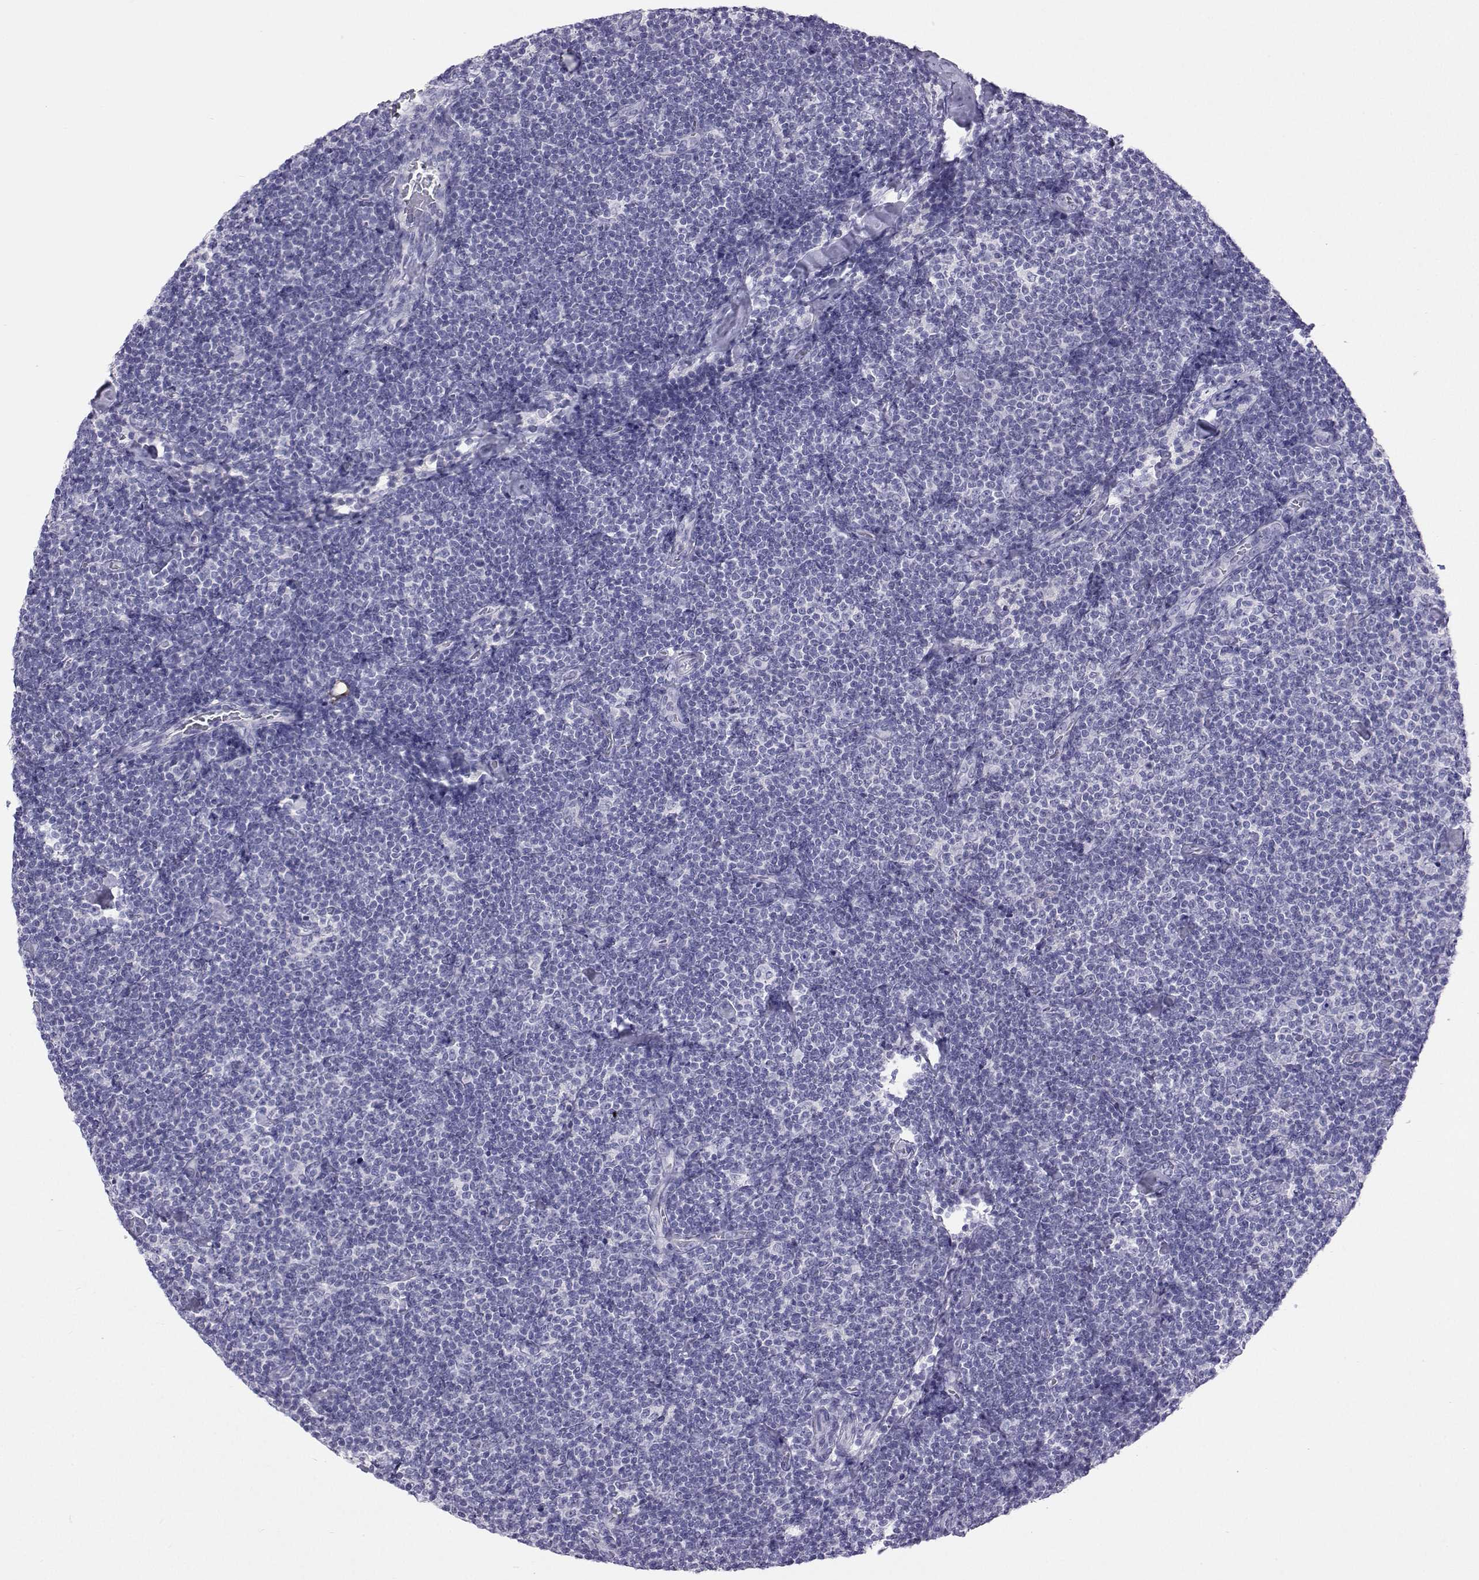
{"staining": {"intensity": "negative", "quantity": "none", "location": "none"}, "tissue": "lymphoma", "cell_type": "Tumor cells", "image_type": "cancer", "snomed": [{"axis": "morphology", "description": "Malignant lymphoma, non-Hodgkin's type, Low grade"}, {"axis": "topography", "description": "Lymph node"}], "caption": "The micrograph demonstrates no staining of tumor cells in lymphoma.", "gene": "PLIN4", "patient": {"sex": "male", "age": 81}}